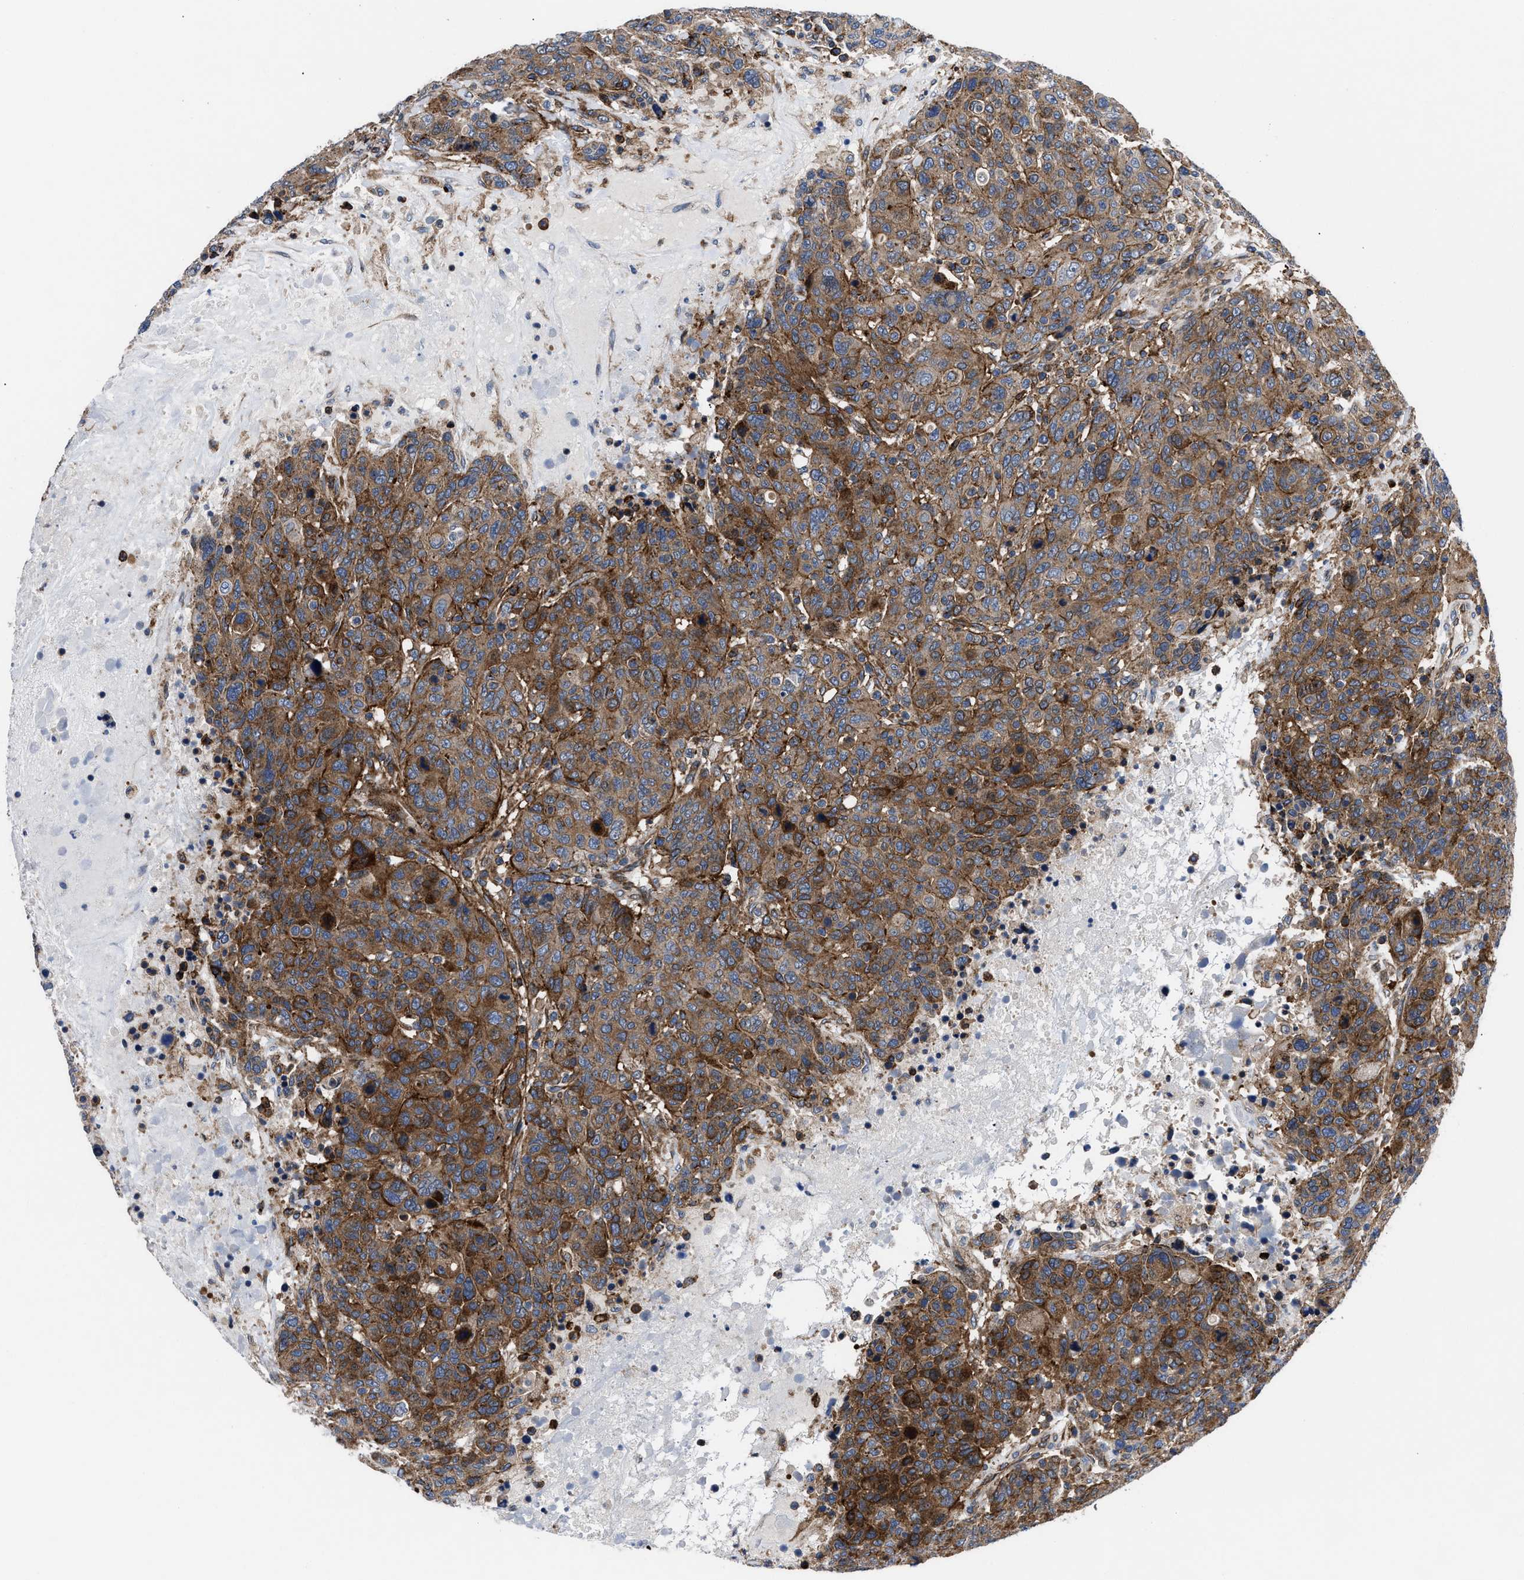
{"staining": {"intensity": "moderate", "quantity": ">75%", "location": "cytoplasmic/membranous"}, "tissue": "breast cancer", "cell_type": "Tumor cells", "image_type": "cancer", "snomed": [{"axis": "morphology", "description": "Duct carcinoma"}, {"axis": "topography", "description": "Breast"}], "caption": "Immunohistochemistry (IHC) of human breast invasive ductal carcinoma displays medium levels of moderate cytoplasmic/membranous expression in about >75% of tumor cells.", "gene": "SPAST", "patient": {"sex": "female", "age": 37}}